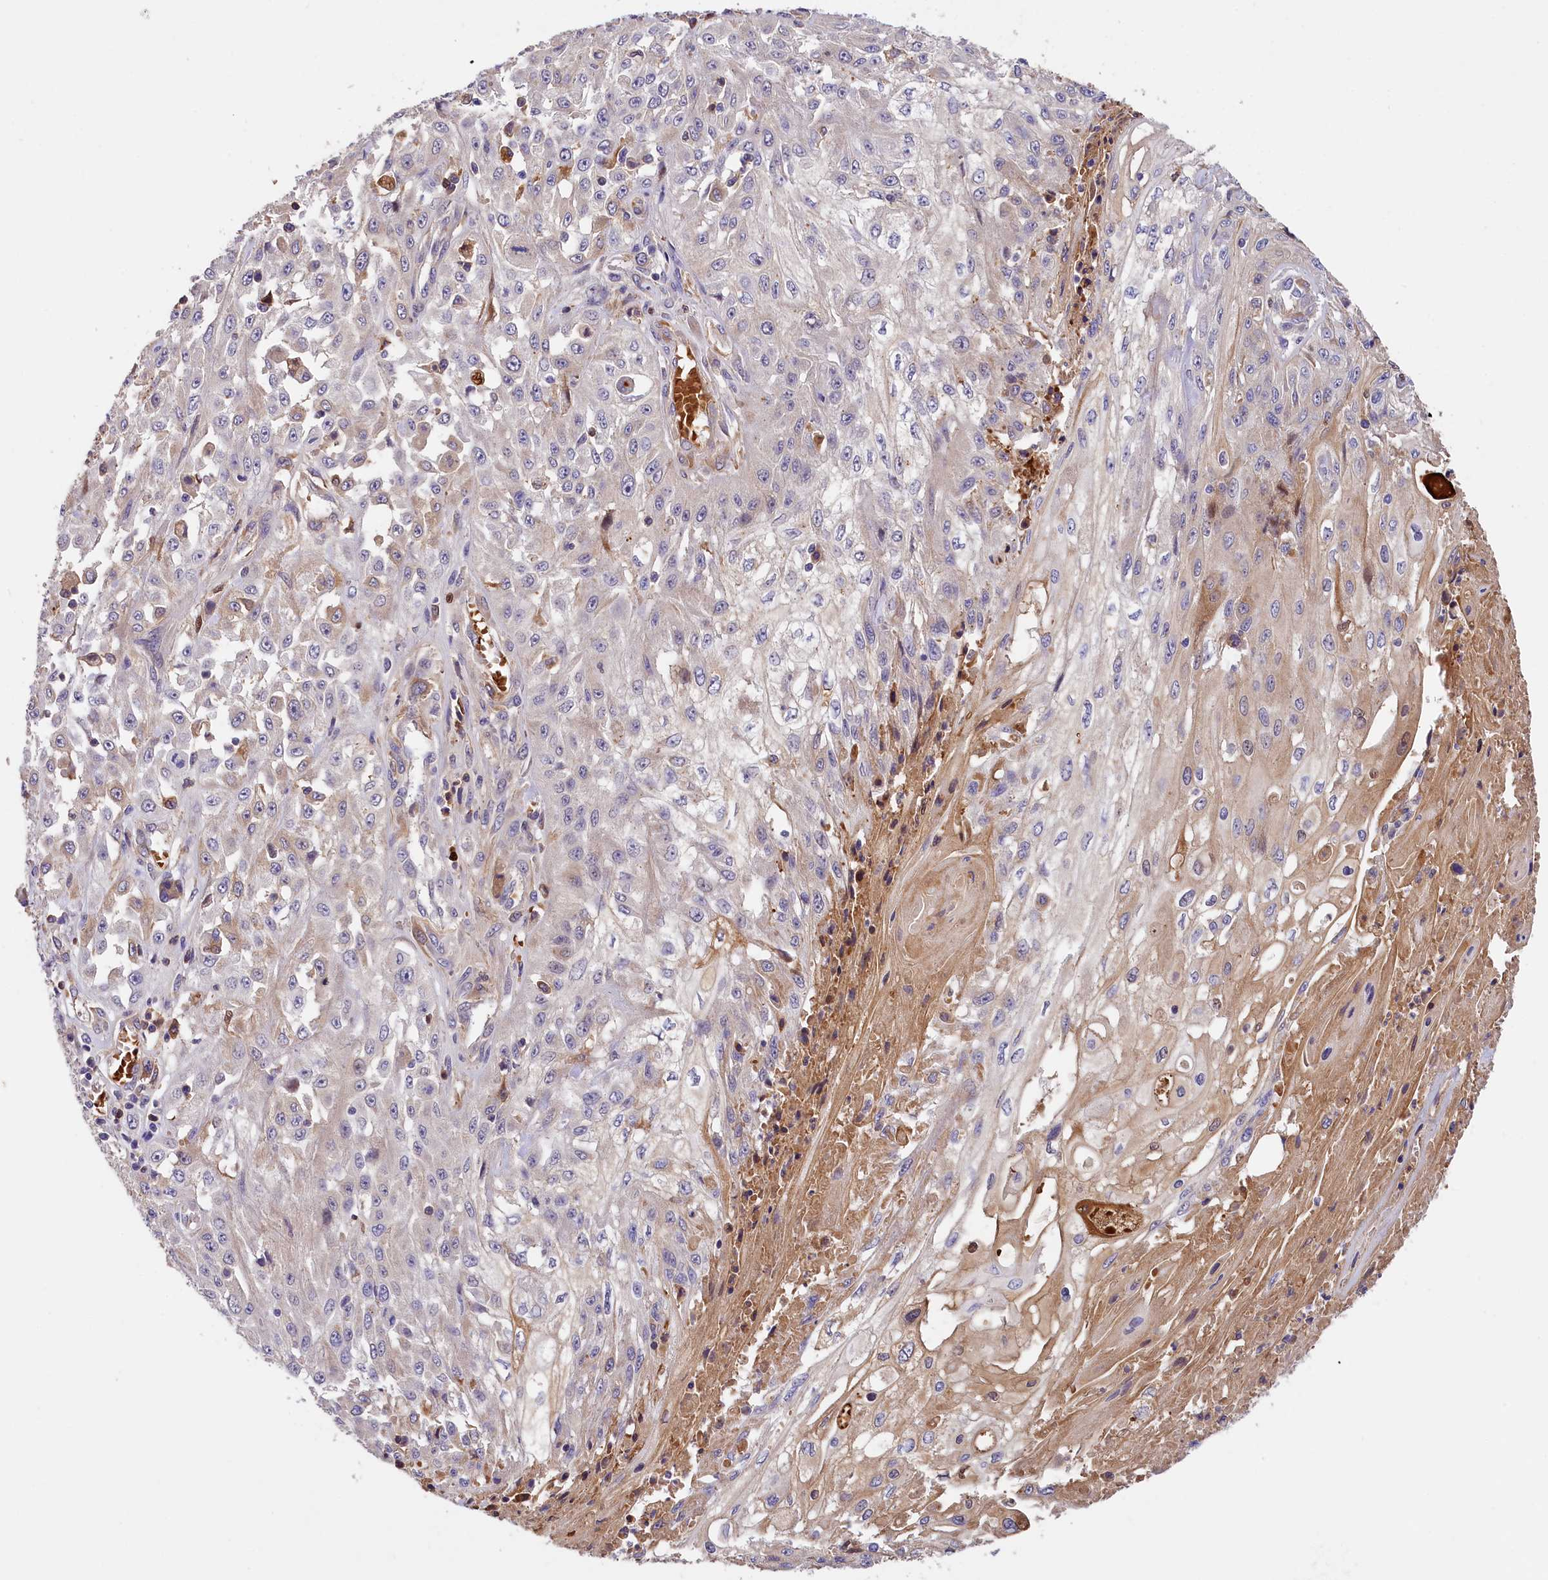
{"staining": {"intensity": "negative", "quantity": "none", "location": "none"}, "tissue": "skin cancer", "cell_type": "Tumor cells", "image_type": "cancer", "snomed": [{"axis": "morphology", "description": "Squamous cell carcinoma, NOS"}, {"axis": "morphology", "description": "Squamous cell carcinoma, metastatic, NOS"}, {"axis": "topography", "description": "Skin"}, {"axis": "topography", "description": "Lymph node"}], "caption": "Immunohistochemistry (IHC) micrograph of neoplastic tissue: human skin squamous cell carcinoma stained with DAB (3,3'-diaminobenzidine) demonstrates no significant protein staining in tumor cells.", "gene": "PHAF1", "patient": {"sex": "male", "age": 75}}